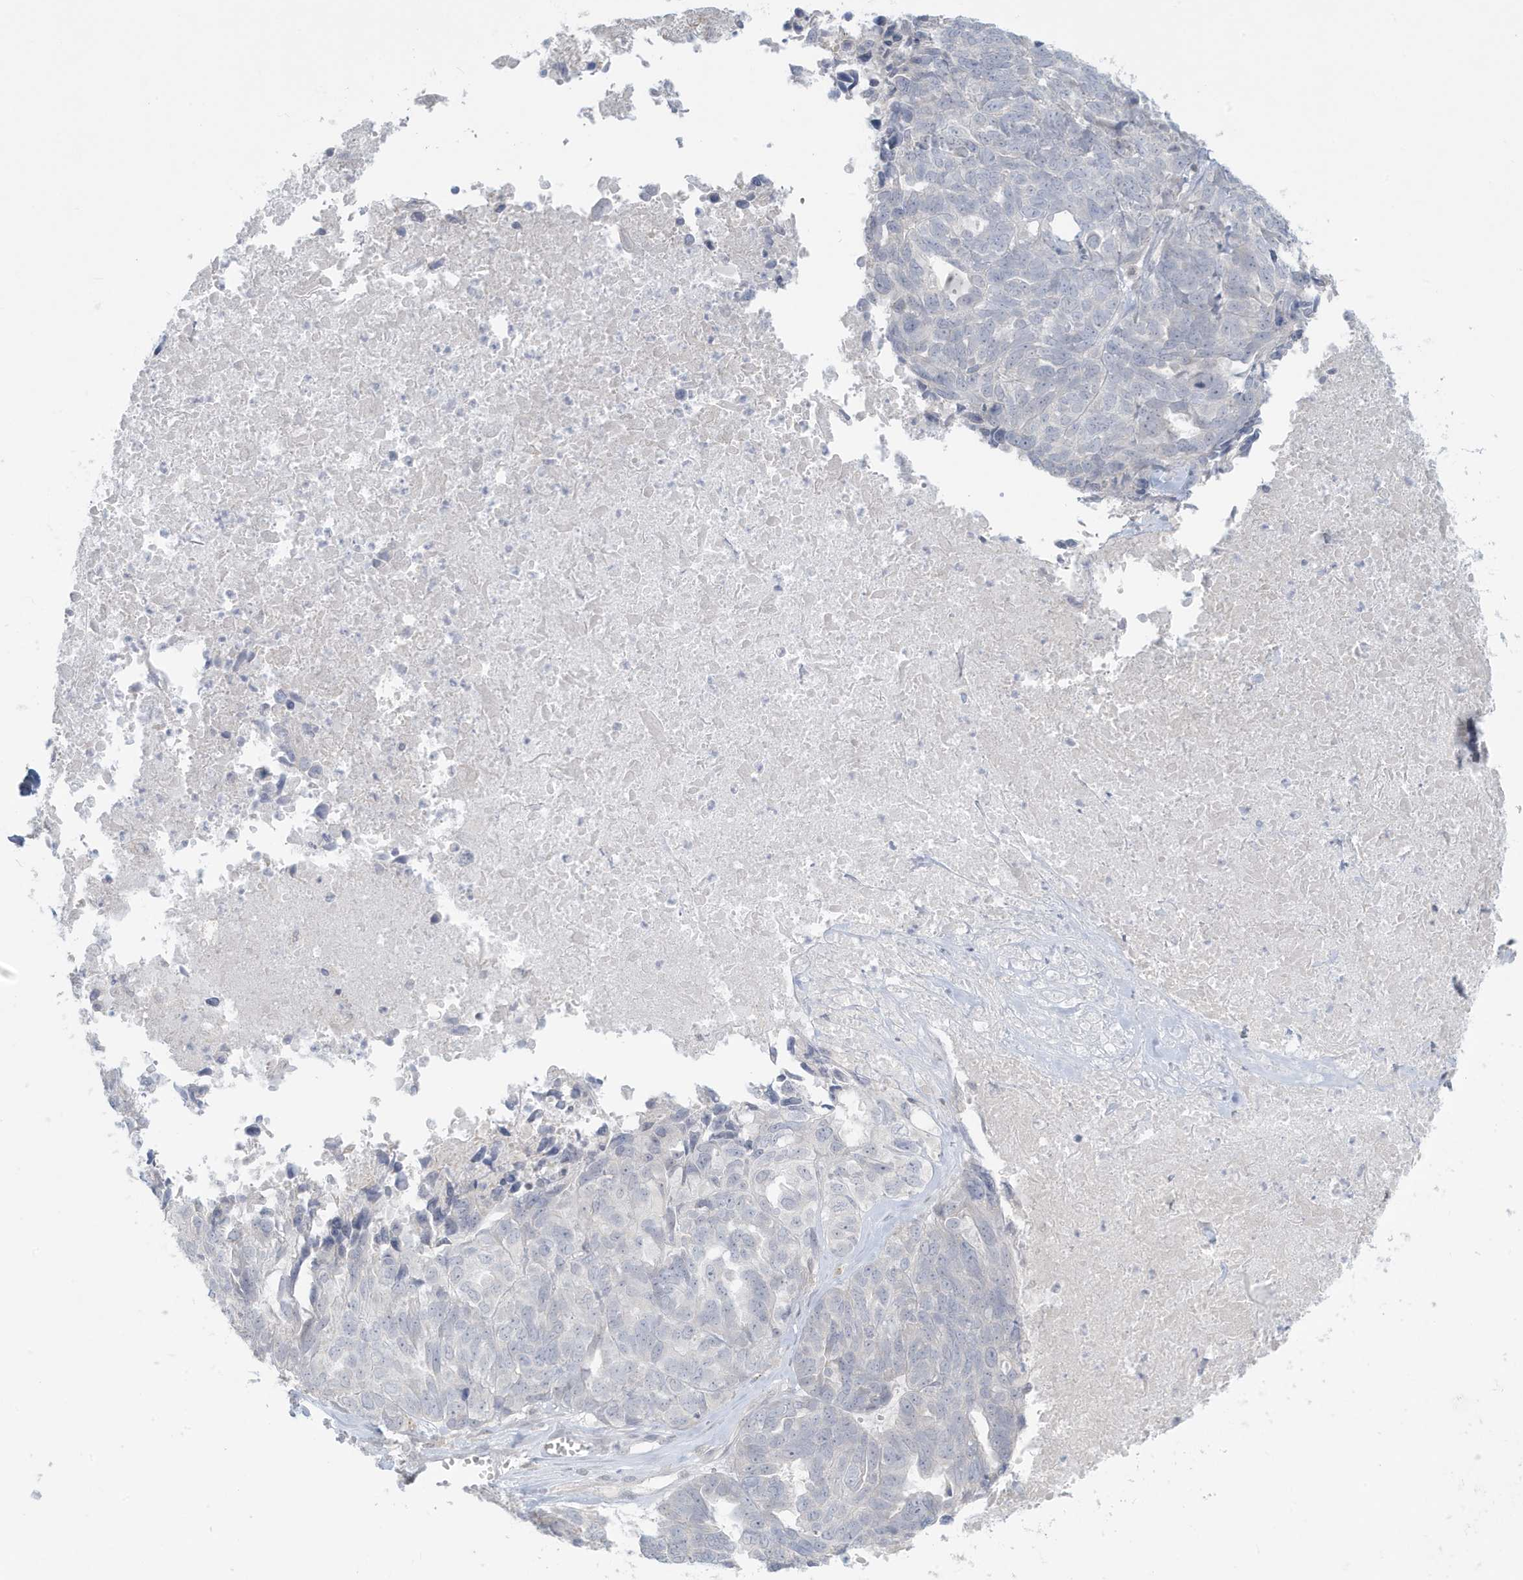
{"staining": {"intensity": "negative", "quantity": "none", "location": "none"}, "tissue": "ovarian cancer", "cell_type": "Tumor cells", "image_type": "cancer", "snomed": [{"axis": "morphology", "description": "Cystadenocarcinoma, serous, NOS"}, {"axis": "topography", "description": "Ovary"}], "caption": "High power microscopy photomicrograph of an IHC image of ovarian serous cystadenocarcinoma, revealing no significant staining in tumor cells.", "gene": "HERC6", "patient": {"sex": "female", "age": 79}}